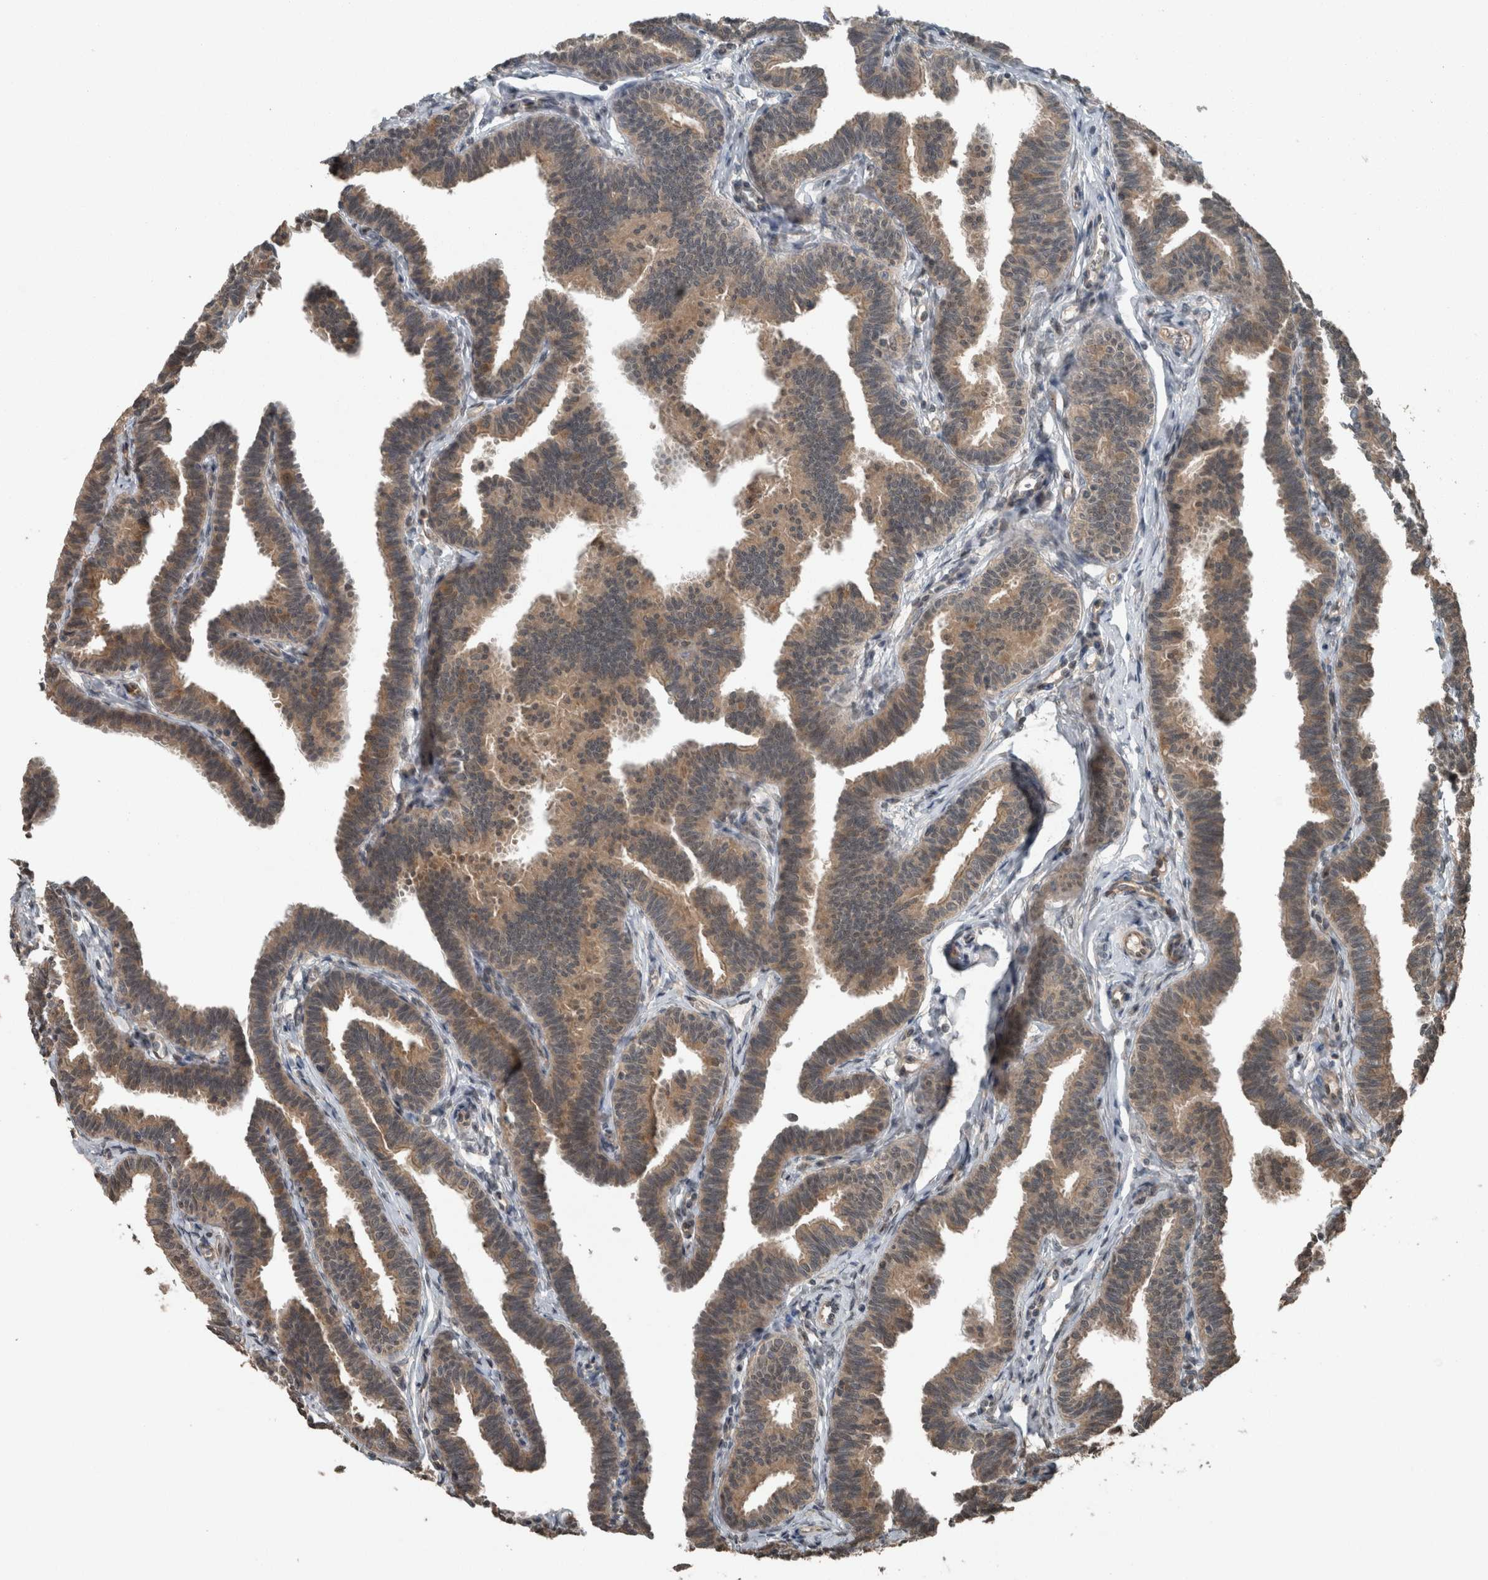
{"staining": {"intensity": "weak", "quantity": ">75%", "location": "cytoplasmic/membranous,nuclear"}, "tissue": "fallopian tube", "cell_type": "Glandular cells", "image_type": "normal", "snomed": [{"axis": "morphology", "description": "Normal tissue, NOS"}, {"axis": "topography", "description": "Fallopian tube"}, {"axis": "topography", "description": "Ovary"}], "caption": "Immunohistochemistry (IHC) photomicrograph of normal fallopian tube stained for a protein (brown), which exhibits low levels of weak cytoplasmic/membranous,nuclear staining in approximately >75% of glandular cells.", "gene": "MYO1E", "patient": {"sex": "female", "age": 23}}